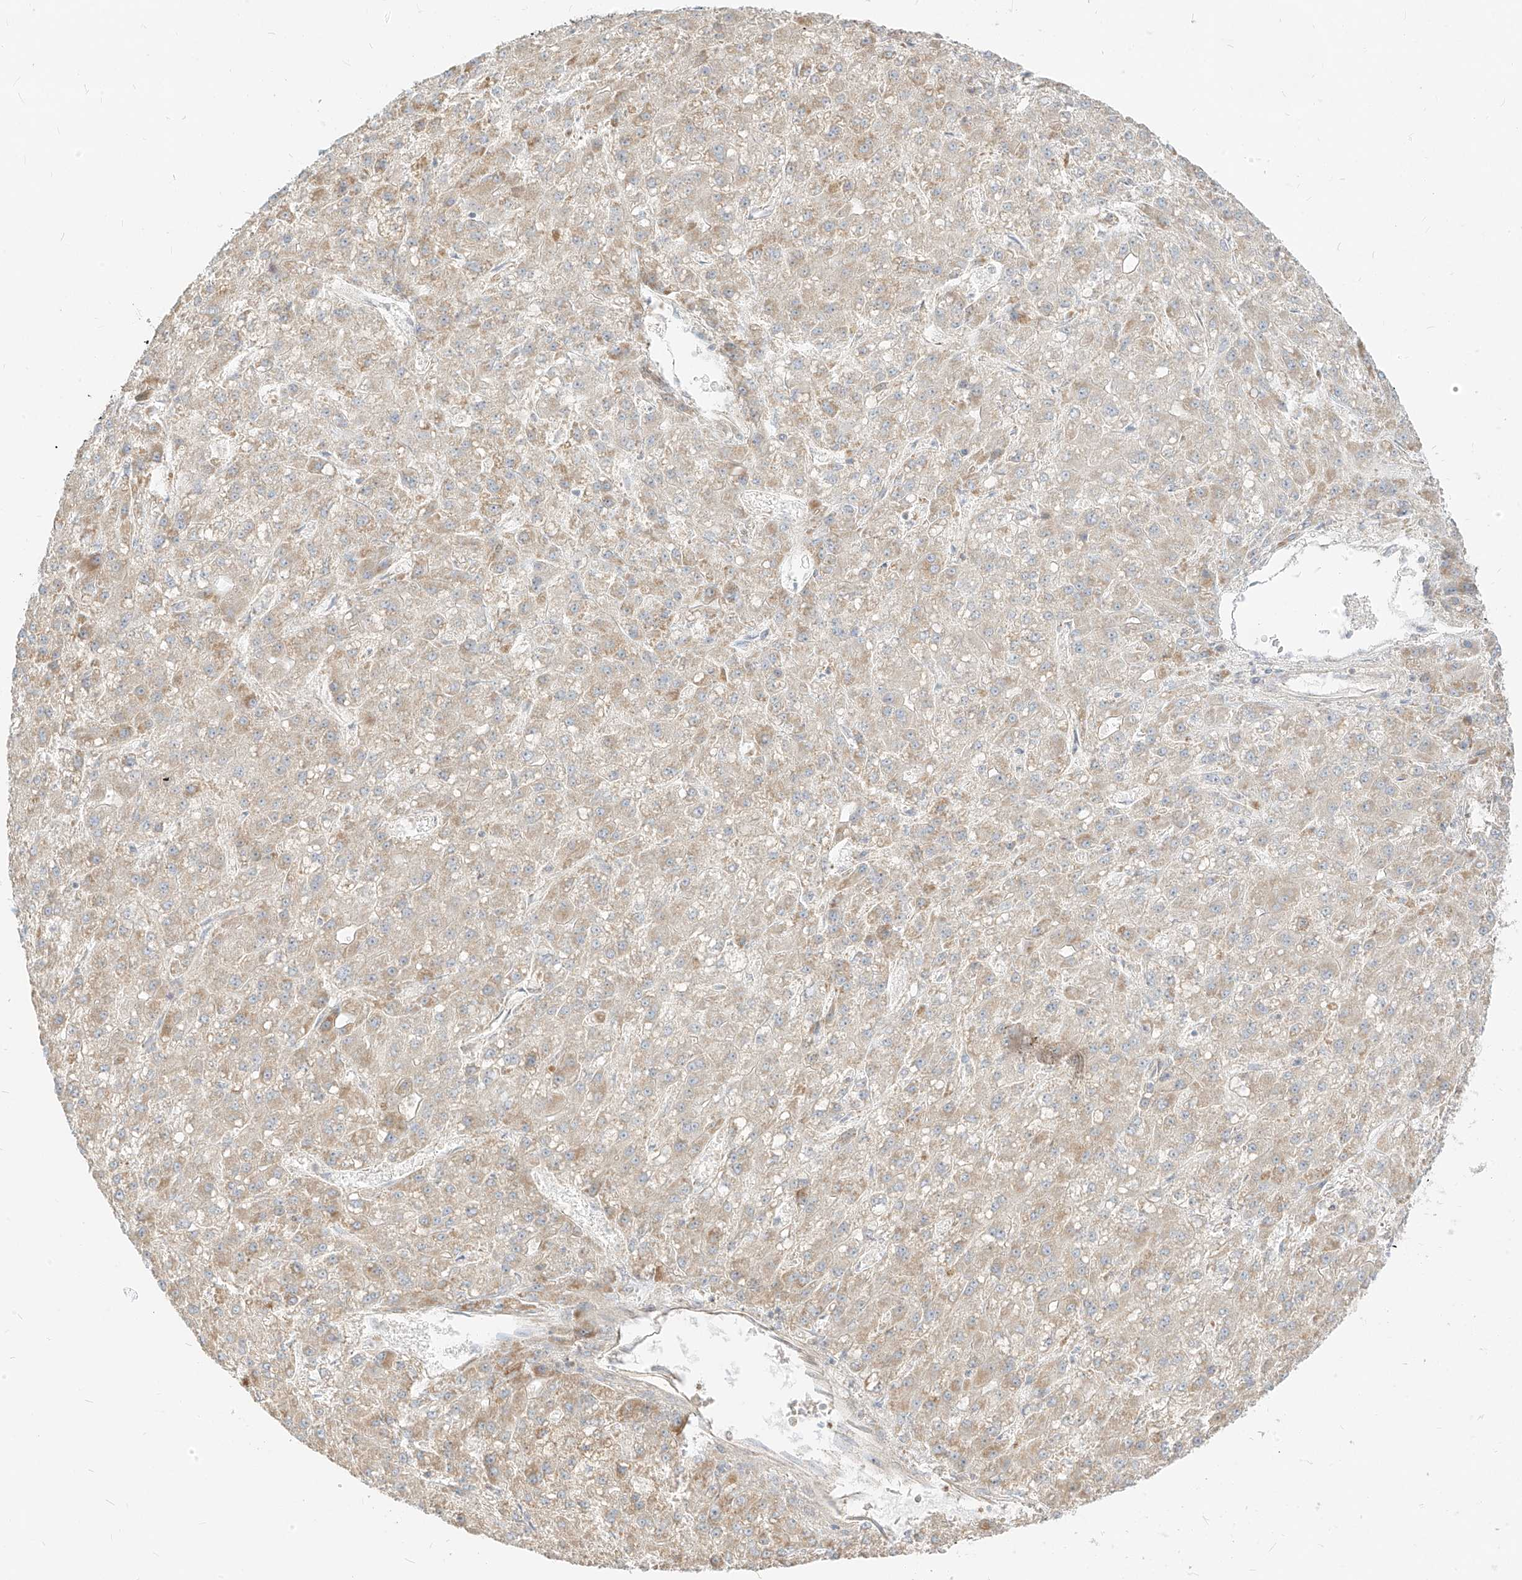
{"staining": {"intensity": "weak", "quantity": "25%-75%", "location": "cytoplasmic/membranous"}, "tissue": "liver cancer", "cell_type": "Tumor cells", "image_type": "cancer", "snomed": [{"axis": "morphology", "description": "Carcinoma, Hepatocellular, NOS"}, {"axis": "topography", "description": "Liver"}], "caption": "Brown immunohistochemical staining in hepatocellular carcinoma (liver) exhibits weak cytoplasmic/membranous staining in about 25%-75% of tumor cells.", "gene": "ZIM3", "patient": {"sex": "male", "age": 67}}